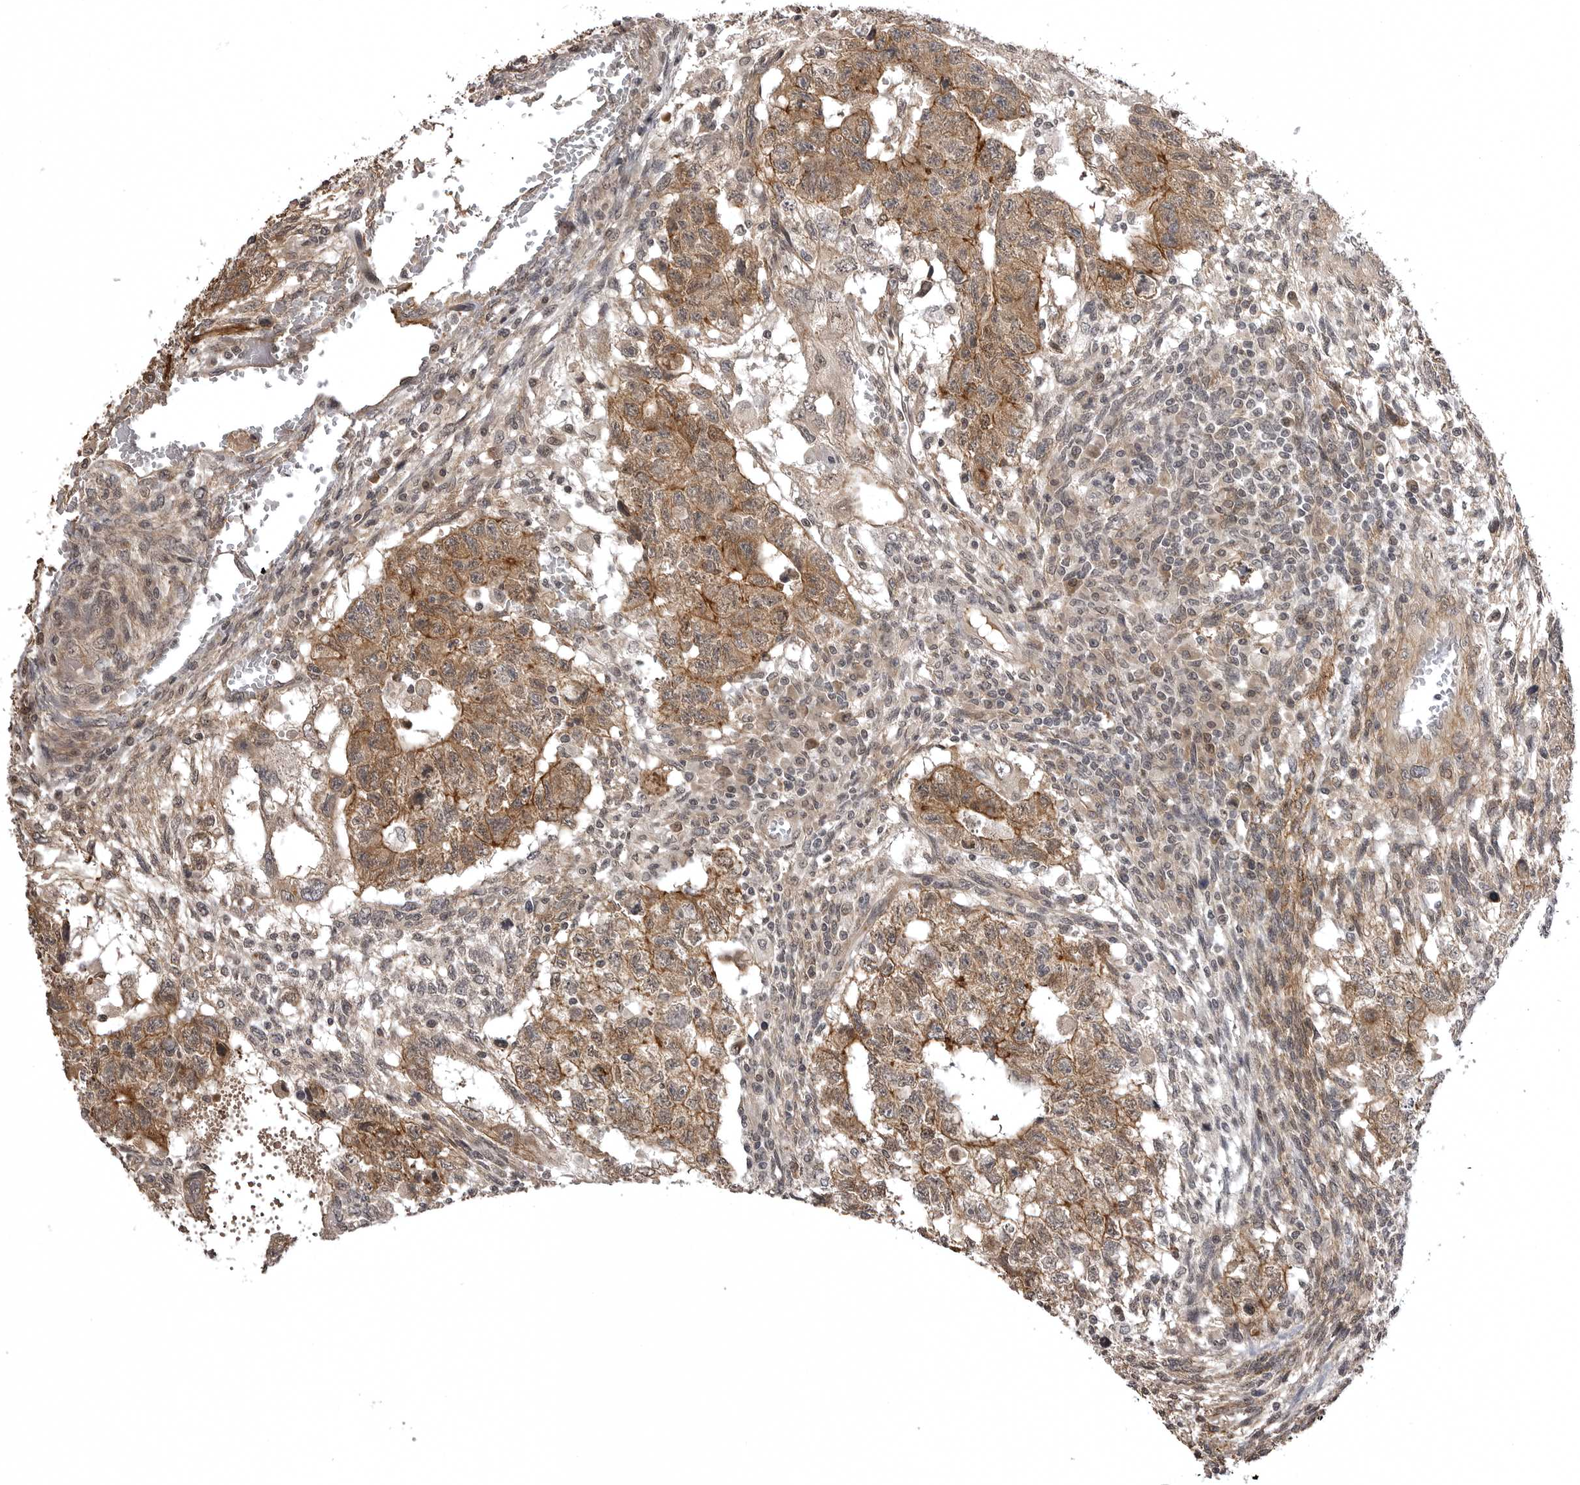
{"staining": {"intensity": "moderate", "quantity": ">75%", "location": "cytoplasmic/membranous"}, "tissue": "testis cancer", "cell_type": "Tumor cells", "image_type": "cancer", "snomed": [{"axis": "morphology", "description": "Normal tissue, NOS"}, {"axis": "morphology", "description": "Carcinoma, Embryonal, NOS"}, {"axis": "topography", "description": "Testis"}], "caption": "Embryonal carcinoma (testis) stained with IHC shows moderate cytoplasmic/membranous positivity in approximately >75% of tumor cells.", "gene": "SORBS1", "patient": {"sex": "male", "age": 36}}